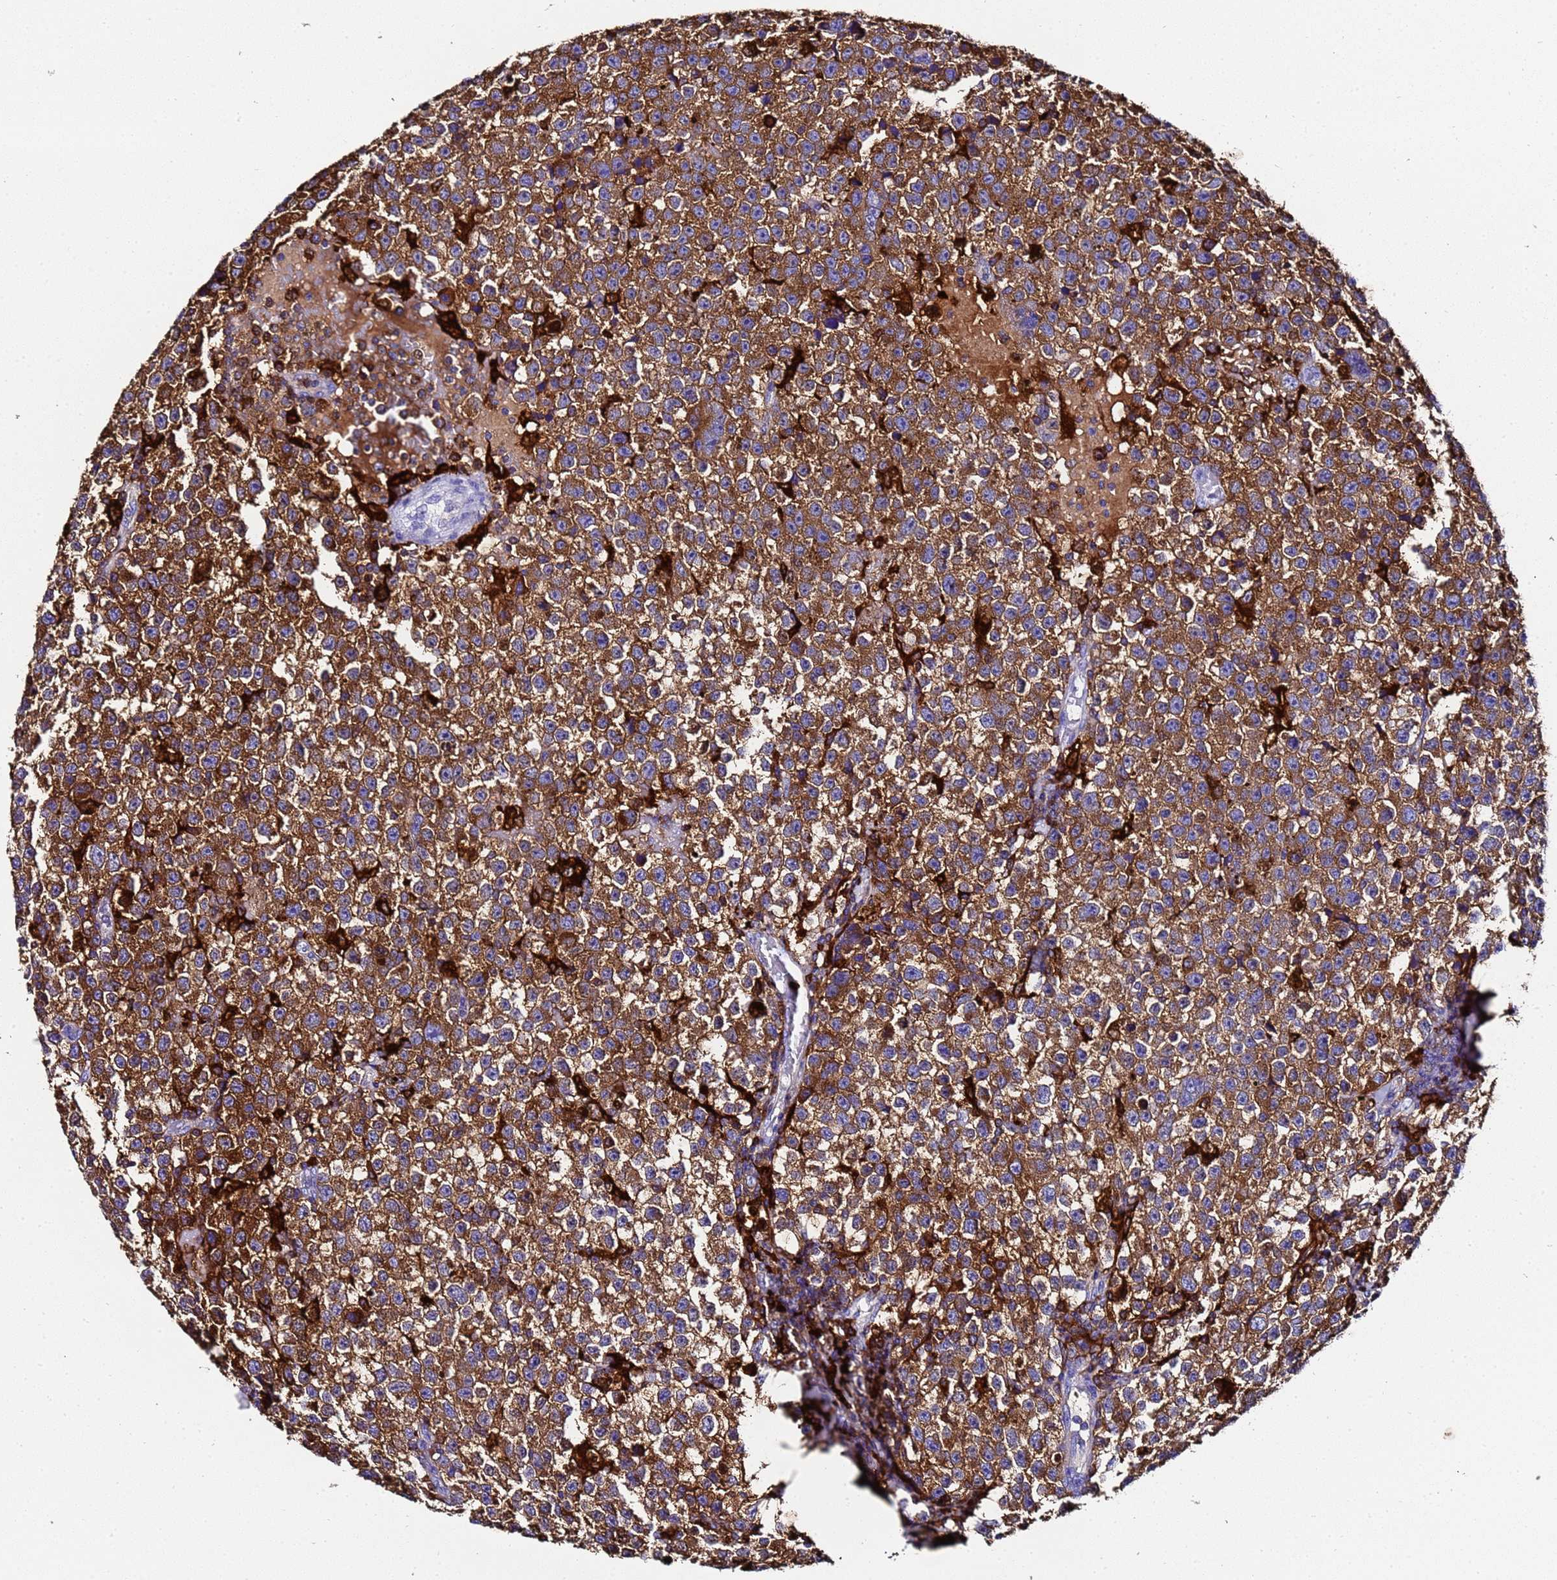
{"staining": {"intensity": "strong", "quantity": ">75%", "location": "cytoplasmic/membranous"}, "tissue": "testis cancer", "cell_type": "Tumor cells", "image_type": "cancer", "snomed": [{"axis": "morphology", "description": "Seminoma, NOS"}, {"axis": "topography", "description": "Testis"}], "caption": "Tumor cells reveal high levels of strong cytoplasmic/membranous staining in approximately >75% of cells in seminoma (testis).", "gene": "FTL", "patient": {"sex": "male", "age": 22}}